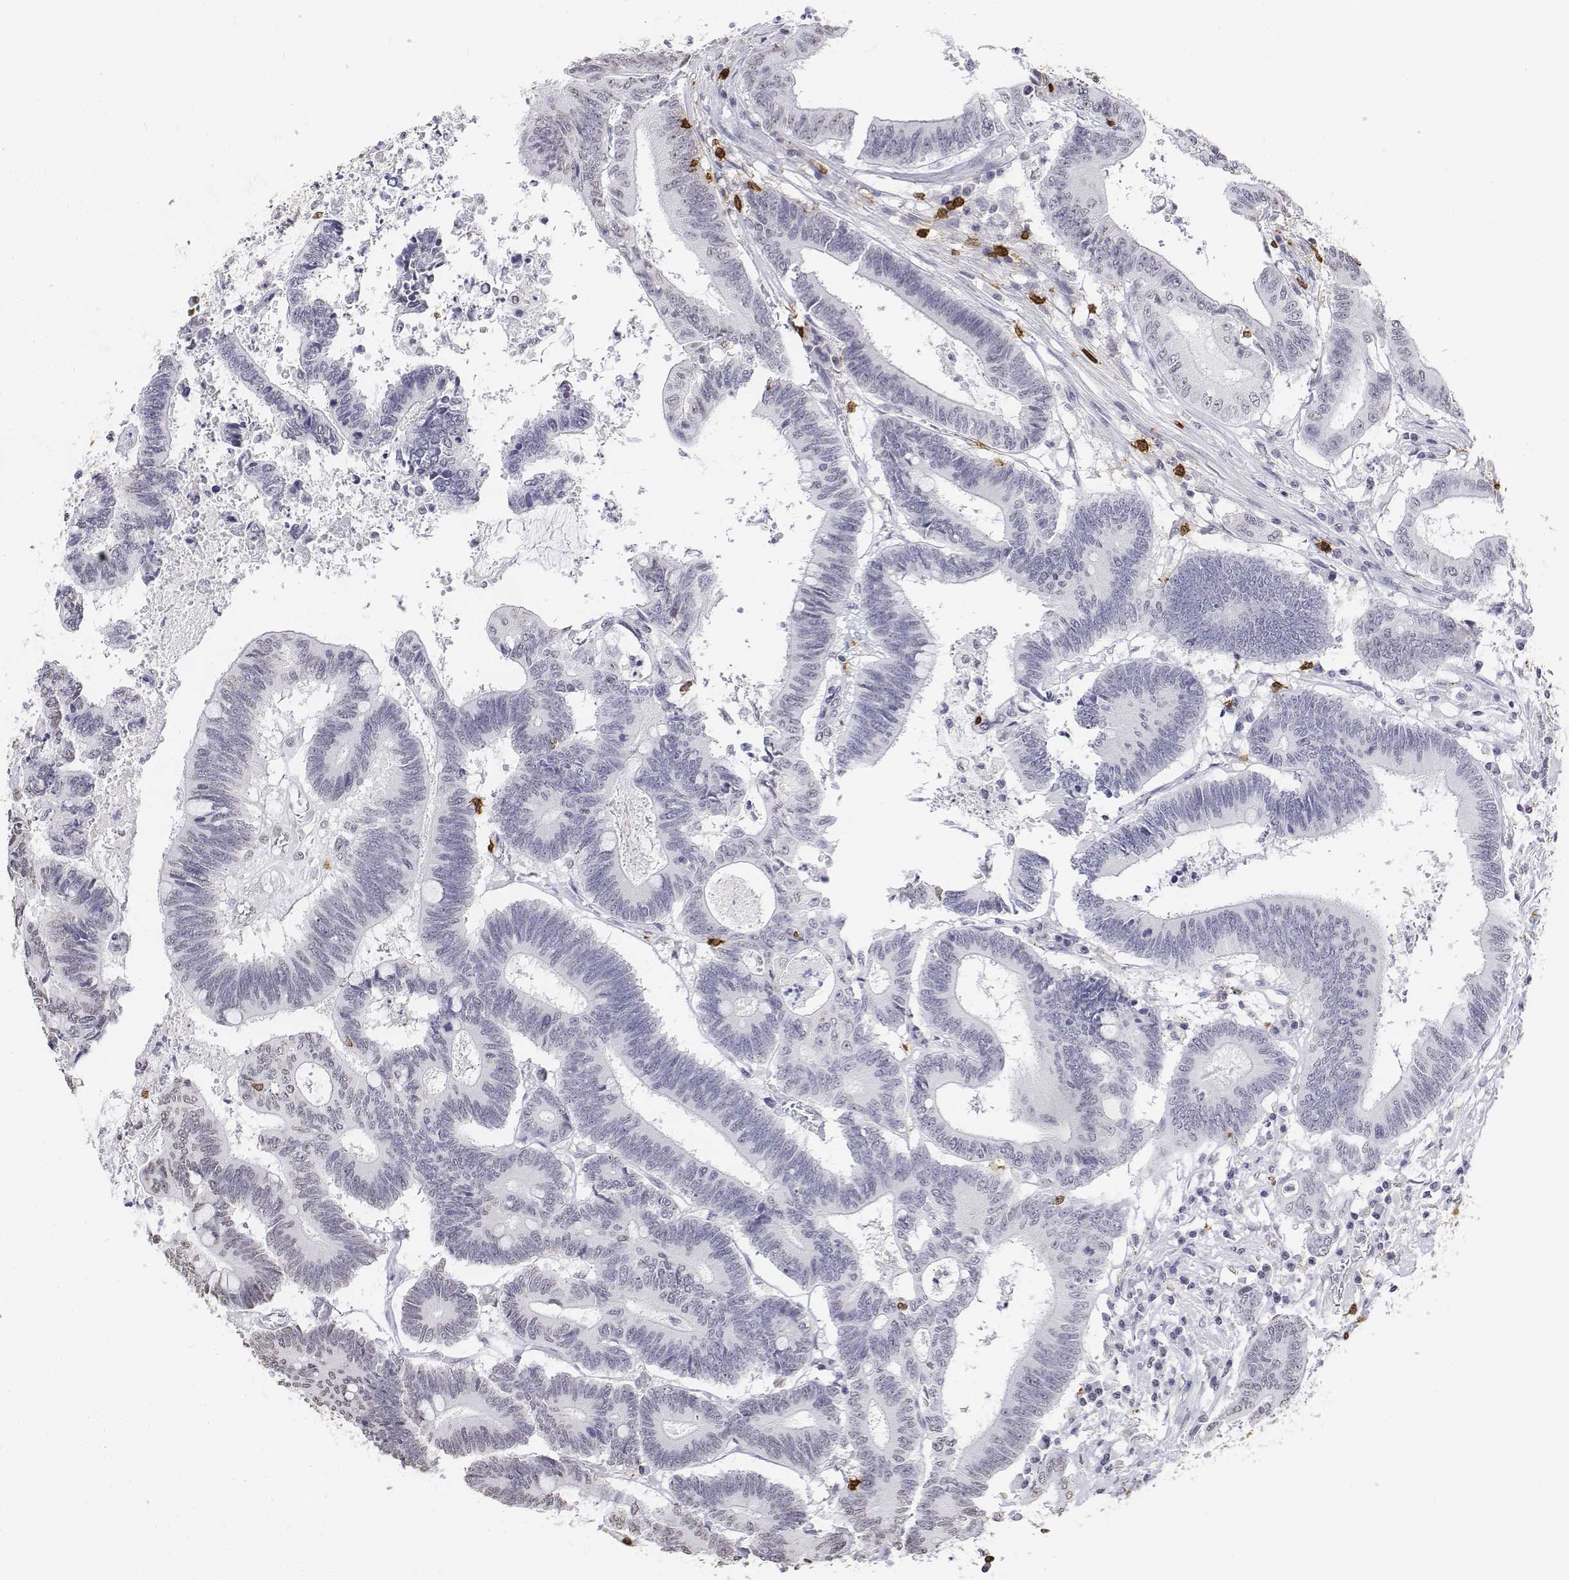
{"staining": {"intensity": "negative", "quantity": "none", "location": "none"}, "tissue": "colorectal cancer", "cell_type": "Tumor cells", "image_type": "cancer", "snomed": [{"axis": "morphology", "description": "Adenocarcinoma, NOS"}, {"axis": "topography", "description": "Rectum"}], "caption": "IHC micrograph of neoplastic tissue: colorectal cancer (adenocarcinoma) stained with DAB reveals no significant protein staining in tumor cells.", "gene": "CD3E", "patient": {"sex": "male", "age": 54}}